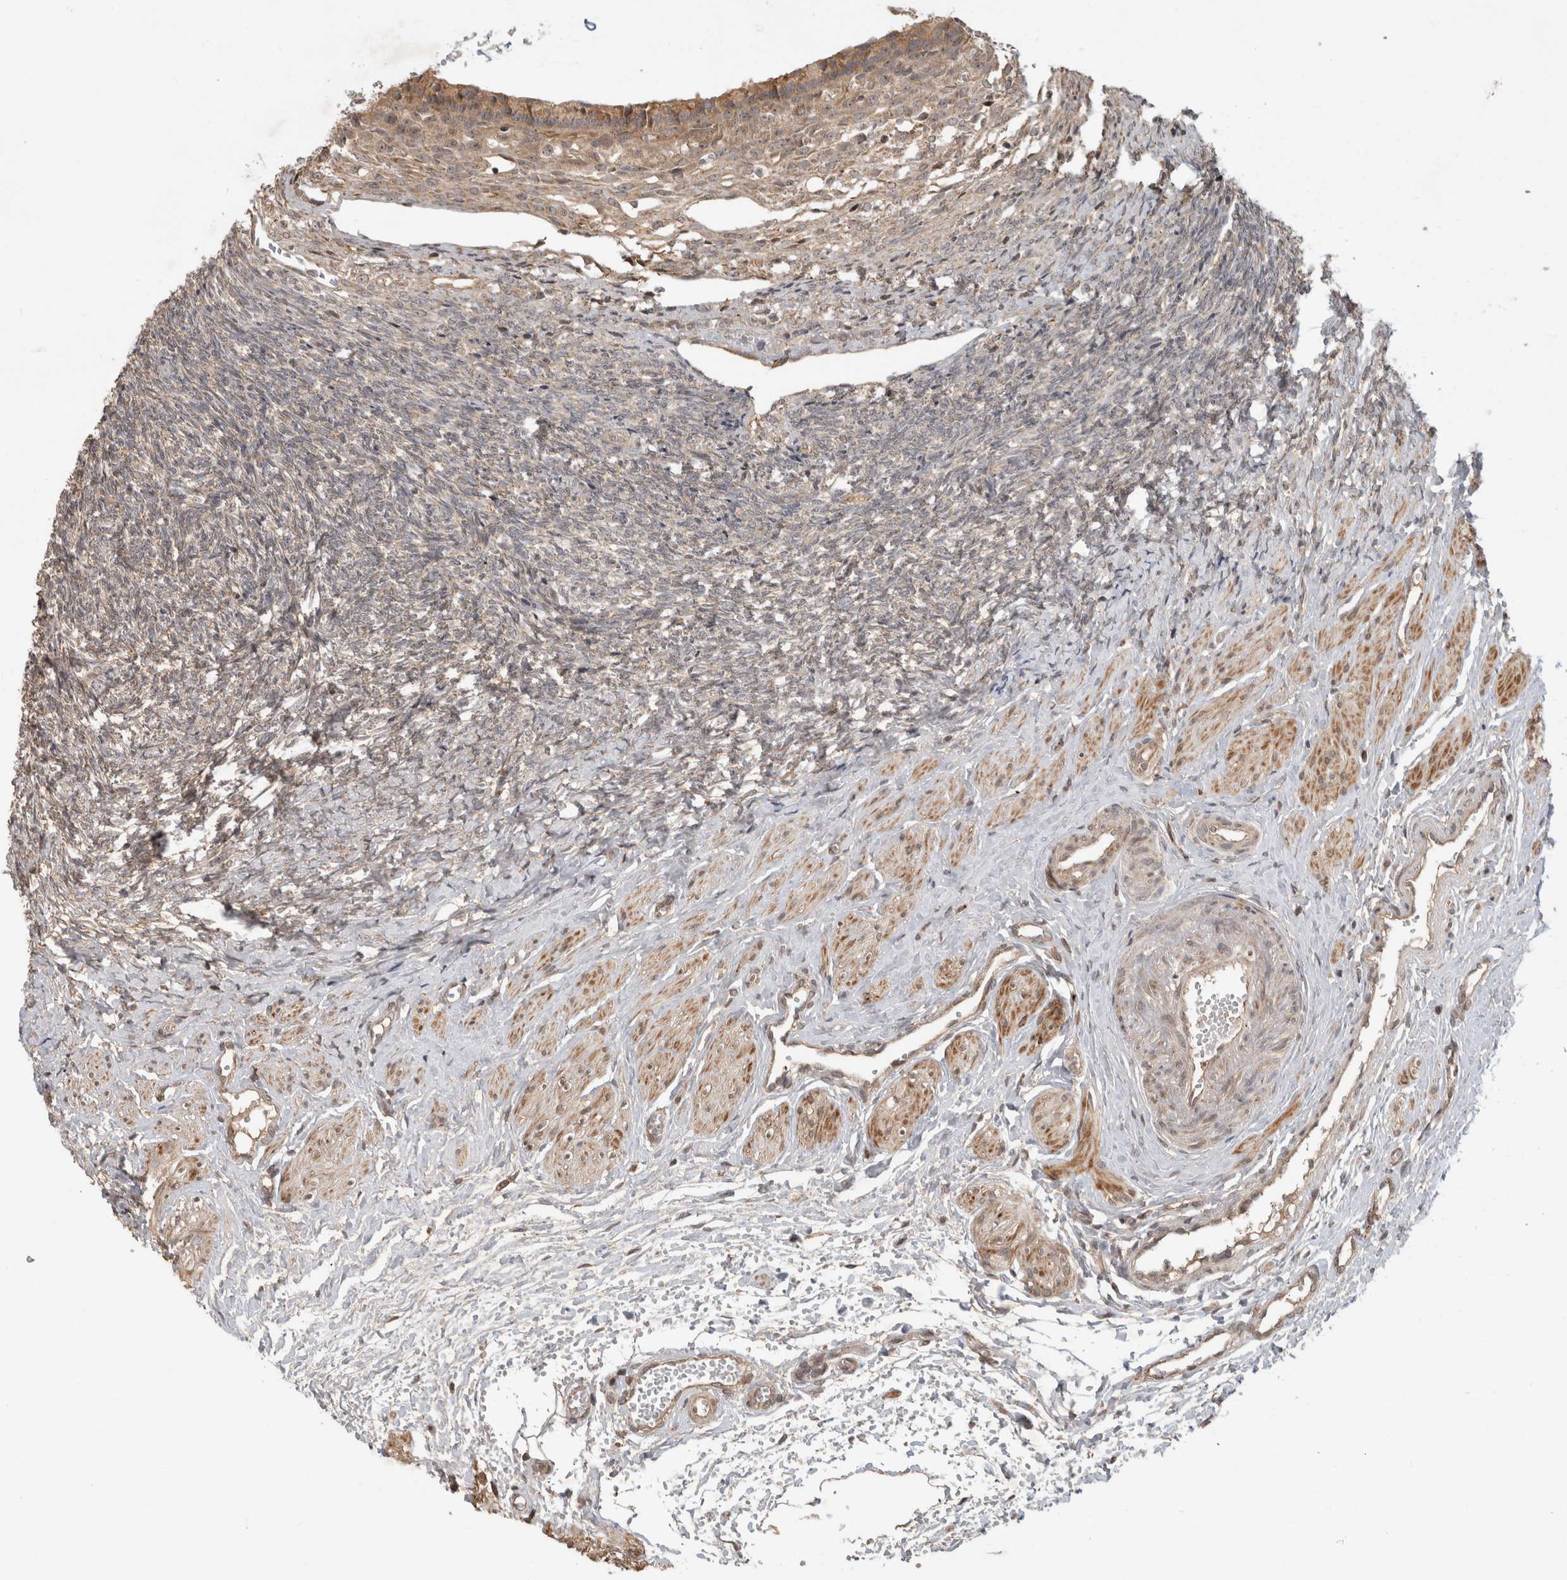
{"staining": {"intensity": "moderate", "quantity": ">75%", "location": "cytoplasmic/membranous"}, "tissue": "ovary", "cell_type": "Follicle cells", "image_type": "normal", "snomed": [{"axis": "morphology", "description": "Normal tissue, NOS"}, {"axis": "topography", "description": "Ovary"}], "caption": "Brown immunohistochemical staining in benign ovary reveals moderate cytoplasmic/membranous expression in about >75% of follicle cells.", "gene": "PITPNC1", "patient": {"sex": "female", "age": 41}}